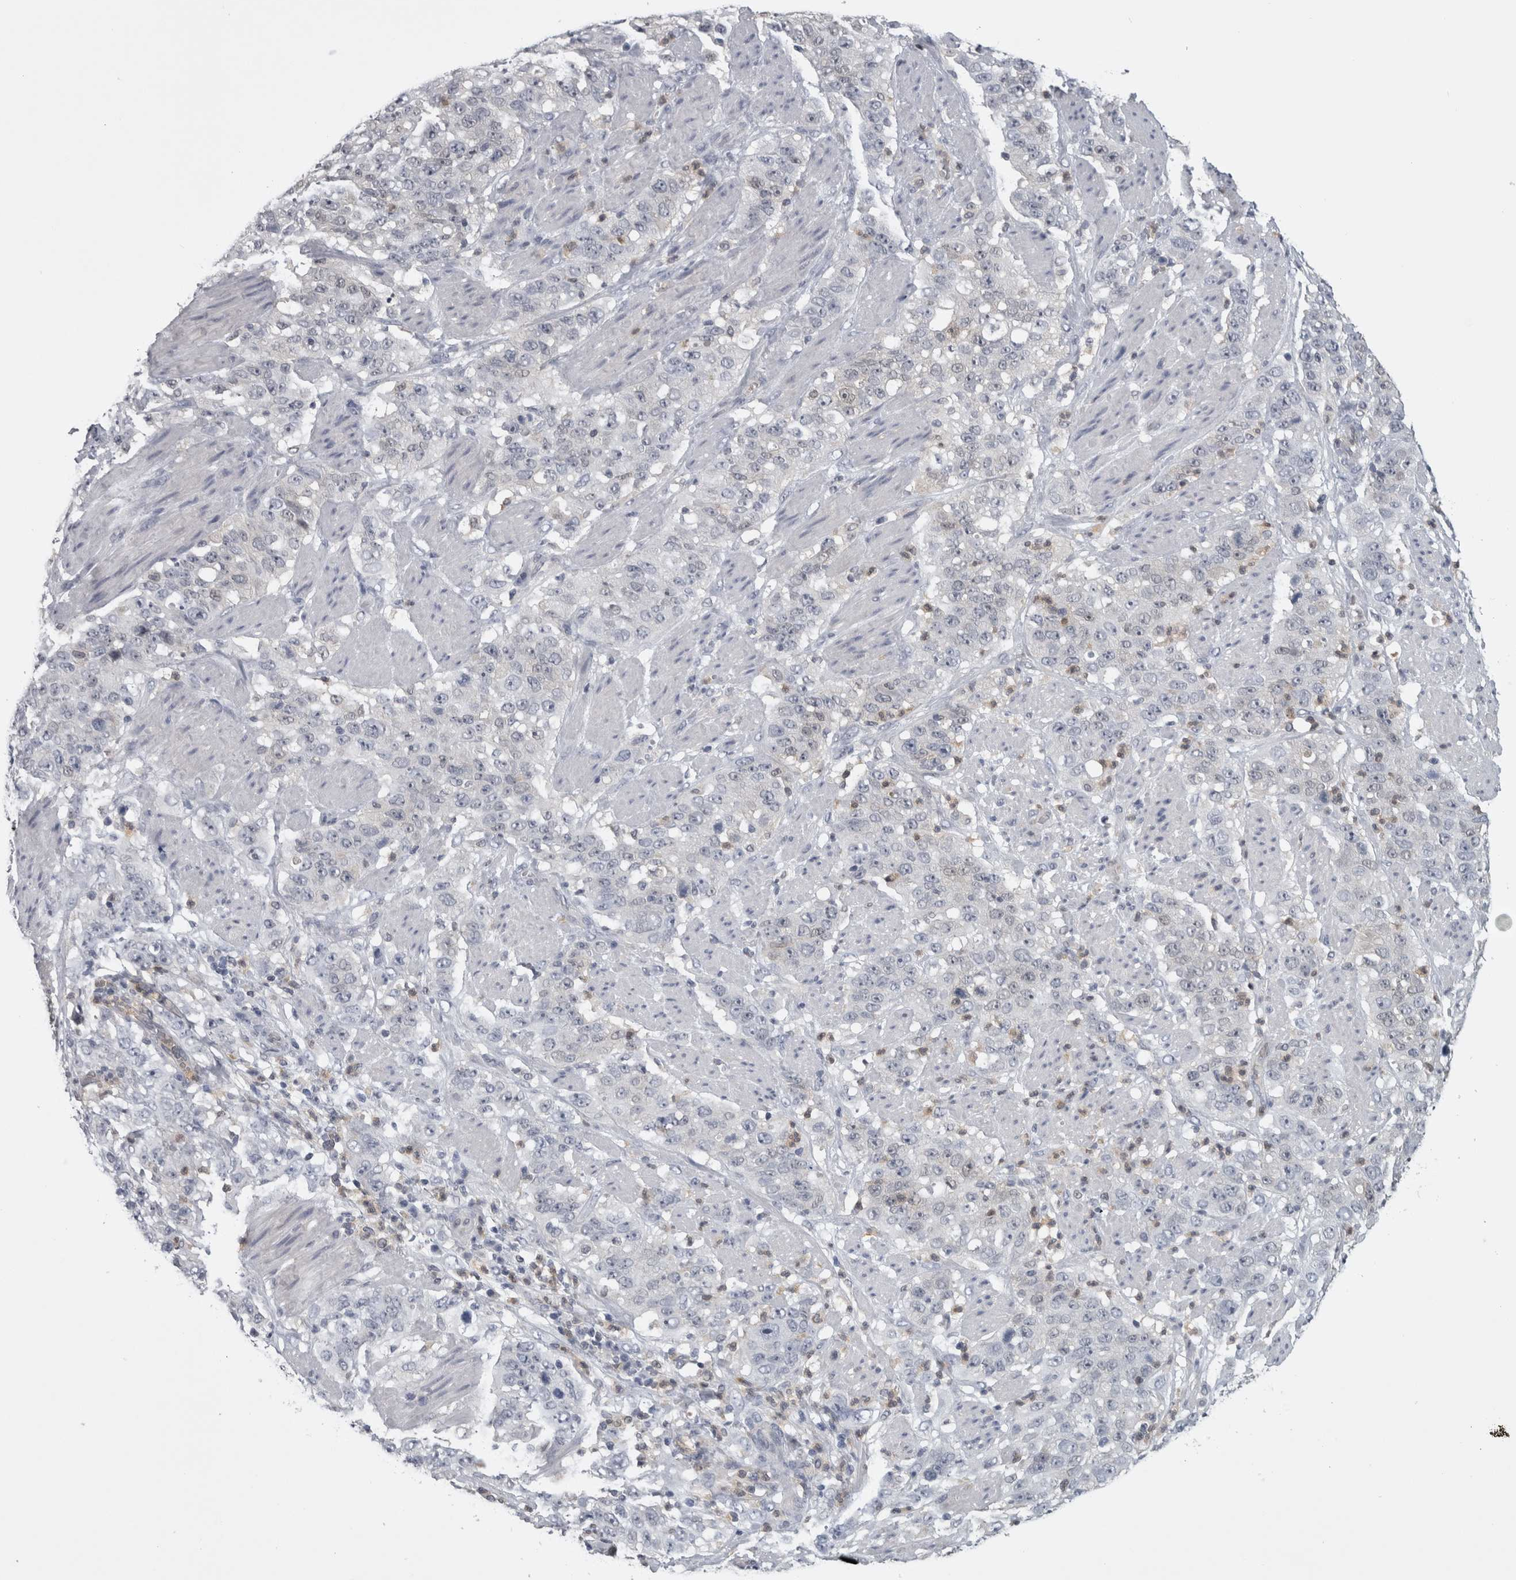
{"staining": {"intensity": "negative", "quantity": "none", "location": "none"}, "tissue": "stomach cancer", "cell_type": "Tumor cells", "image_type": "cancer", "snomed": [{"axis": "morphology", "description": "Adenocarcinoma, NOS"}, {"axis": "topography", "description": "Stomach"}], "caption": "A high-resolution image shows immunohistochemistry staining of stomach cancer, which demonstrates no significant positivity in tumor cells. (Immunohistochemistry, brightfield microscopy, high magnification).", "gene": "NAPRT", "patient": {"sex": "male", "age": 48}}